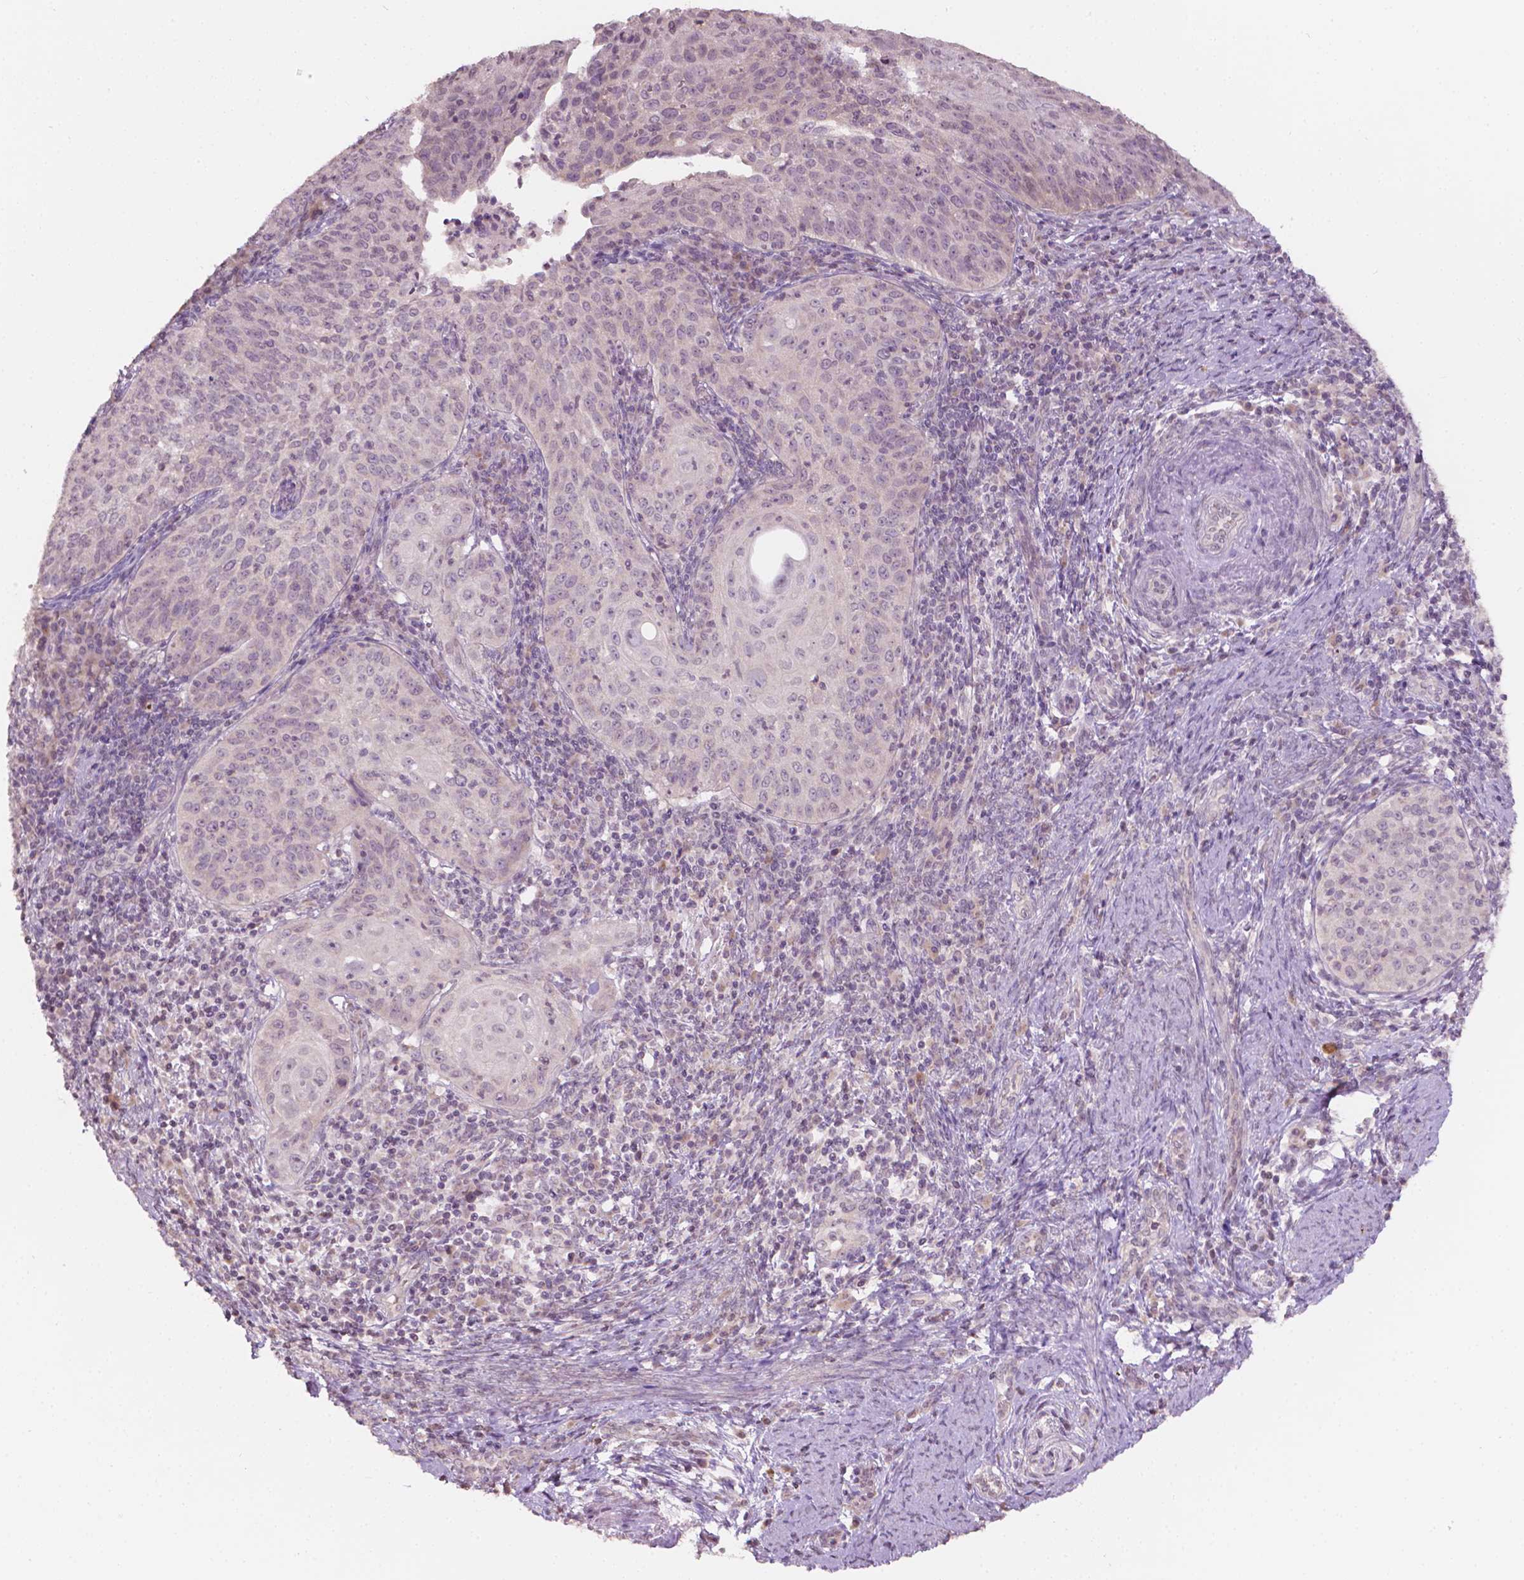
{"staining": {"intensity": "negative", "quantity": "none", "location": "none"}, "tissue": "cervical cancer", "cell_type": "Tumor cells", "image_type": "cancer", "snomed": [{"axis": "morphology", "description": "Squamous cell carcinoma, NOS"}, {"axis": "topography", "description": "Cervix"}], "caption": "Tumor cells are negative for brown protein staining in cervical cancer (squamous cell carcinoma).", "gene": "NOS1AP", "patient": {"sex": "female", "age": 30}}